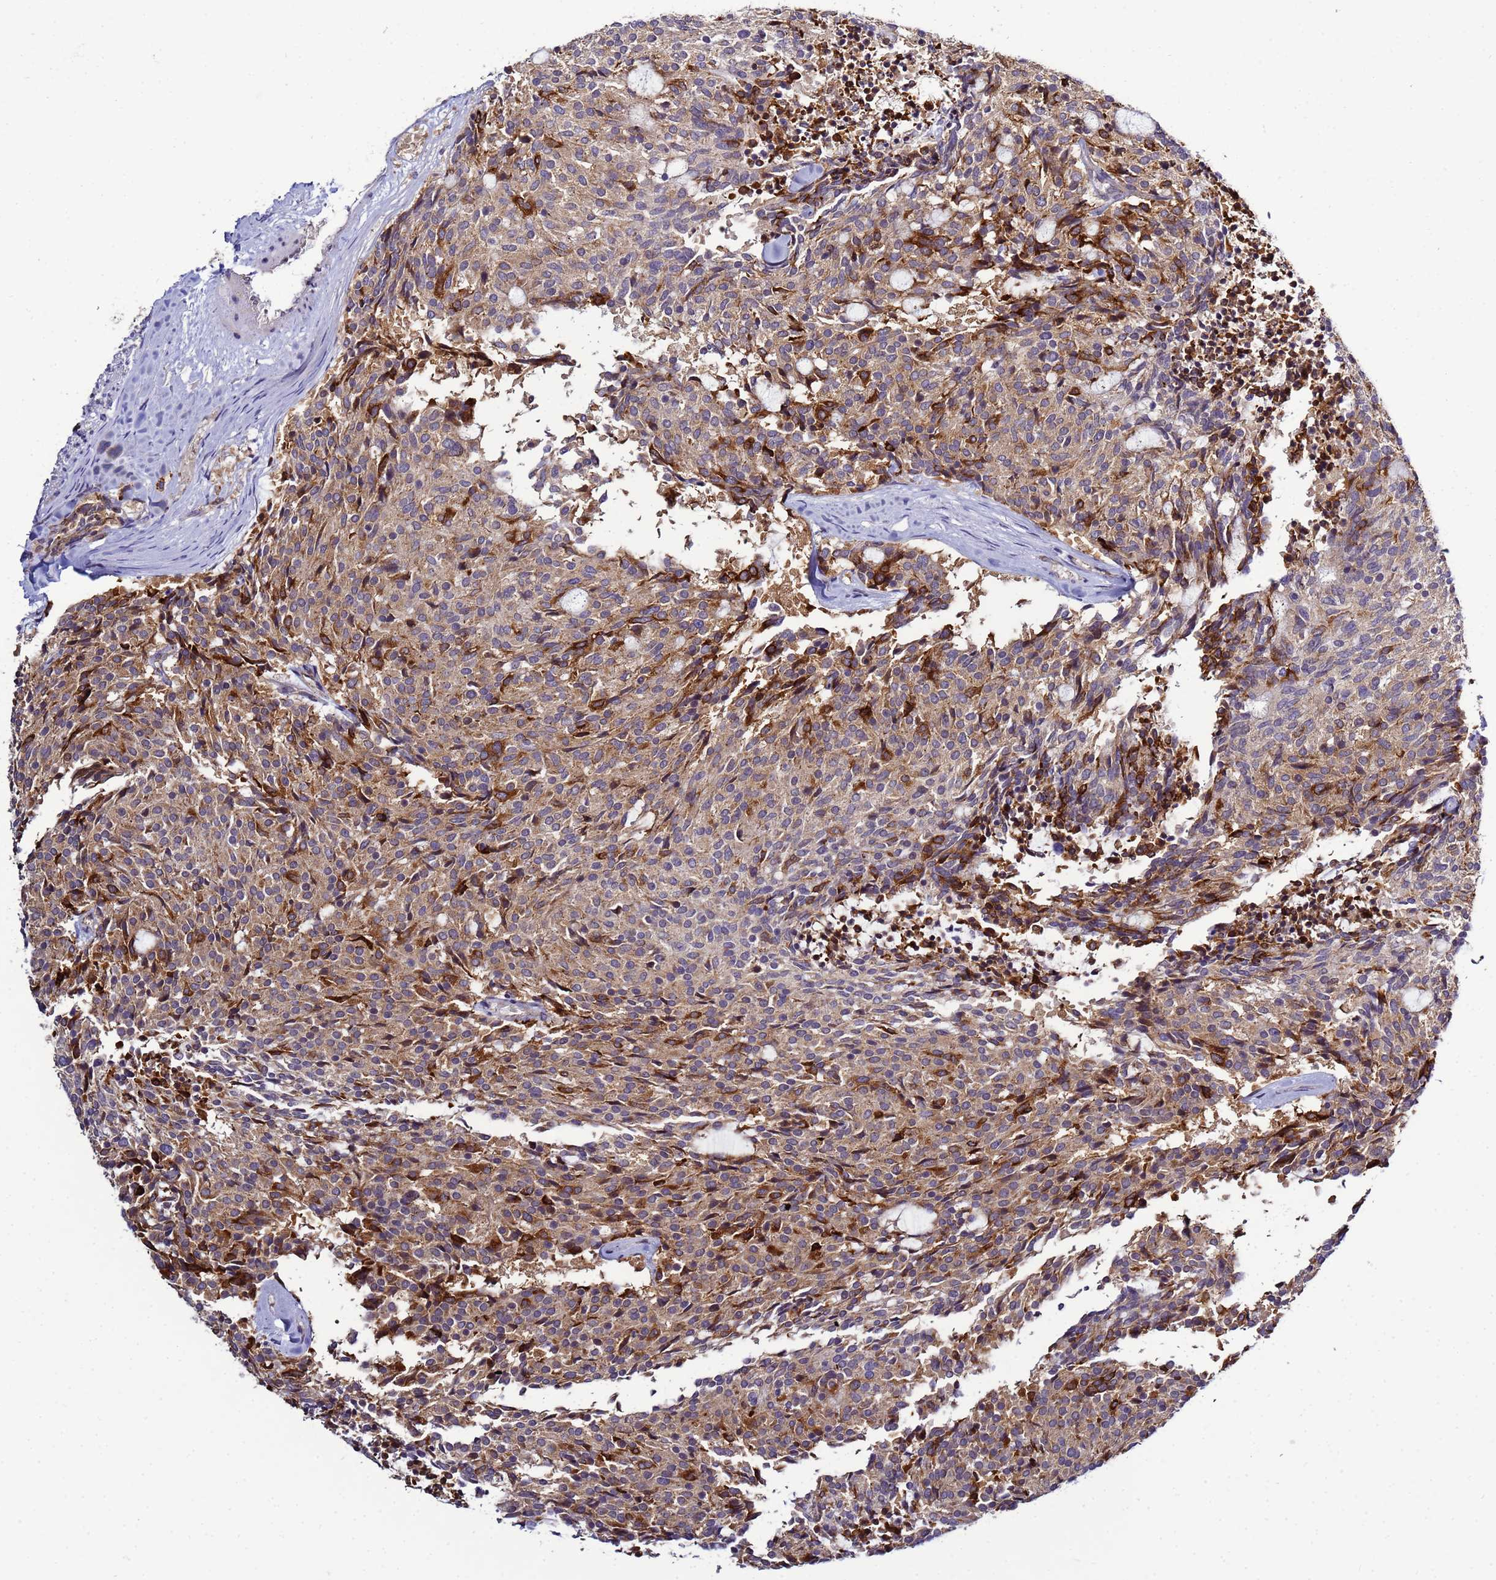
{"staining": {"intensity": "strong", "quantity": "25%-75%", "location": "cytoplasmic/membranous"}, "tissue": "carcinoid", "cell_type": "Tumor cells", "image_type": "cancer", "snomed": [{"axis": "morphology", "description": "Carcinoid, malignant, NOS"}, {"axis": "topography", "description": "Pancreas"}], "caption": "Protein expression analysis of human carcinoid reveals strong cytoplasmic/membranous positivity in about 25%-75% of tumor cells.", "gene": "NOL8", "patient": {"sex": "female", "age": 54}}